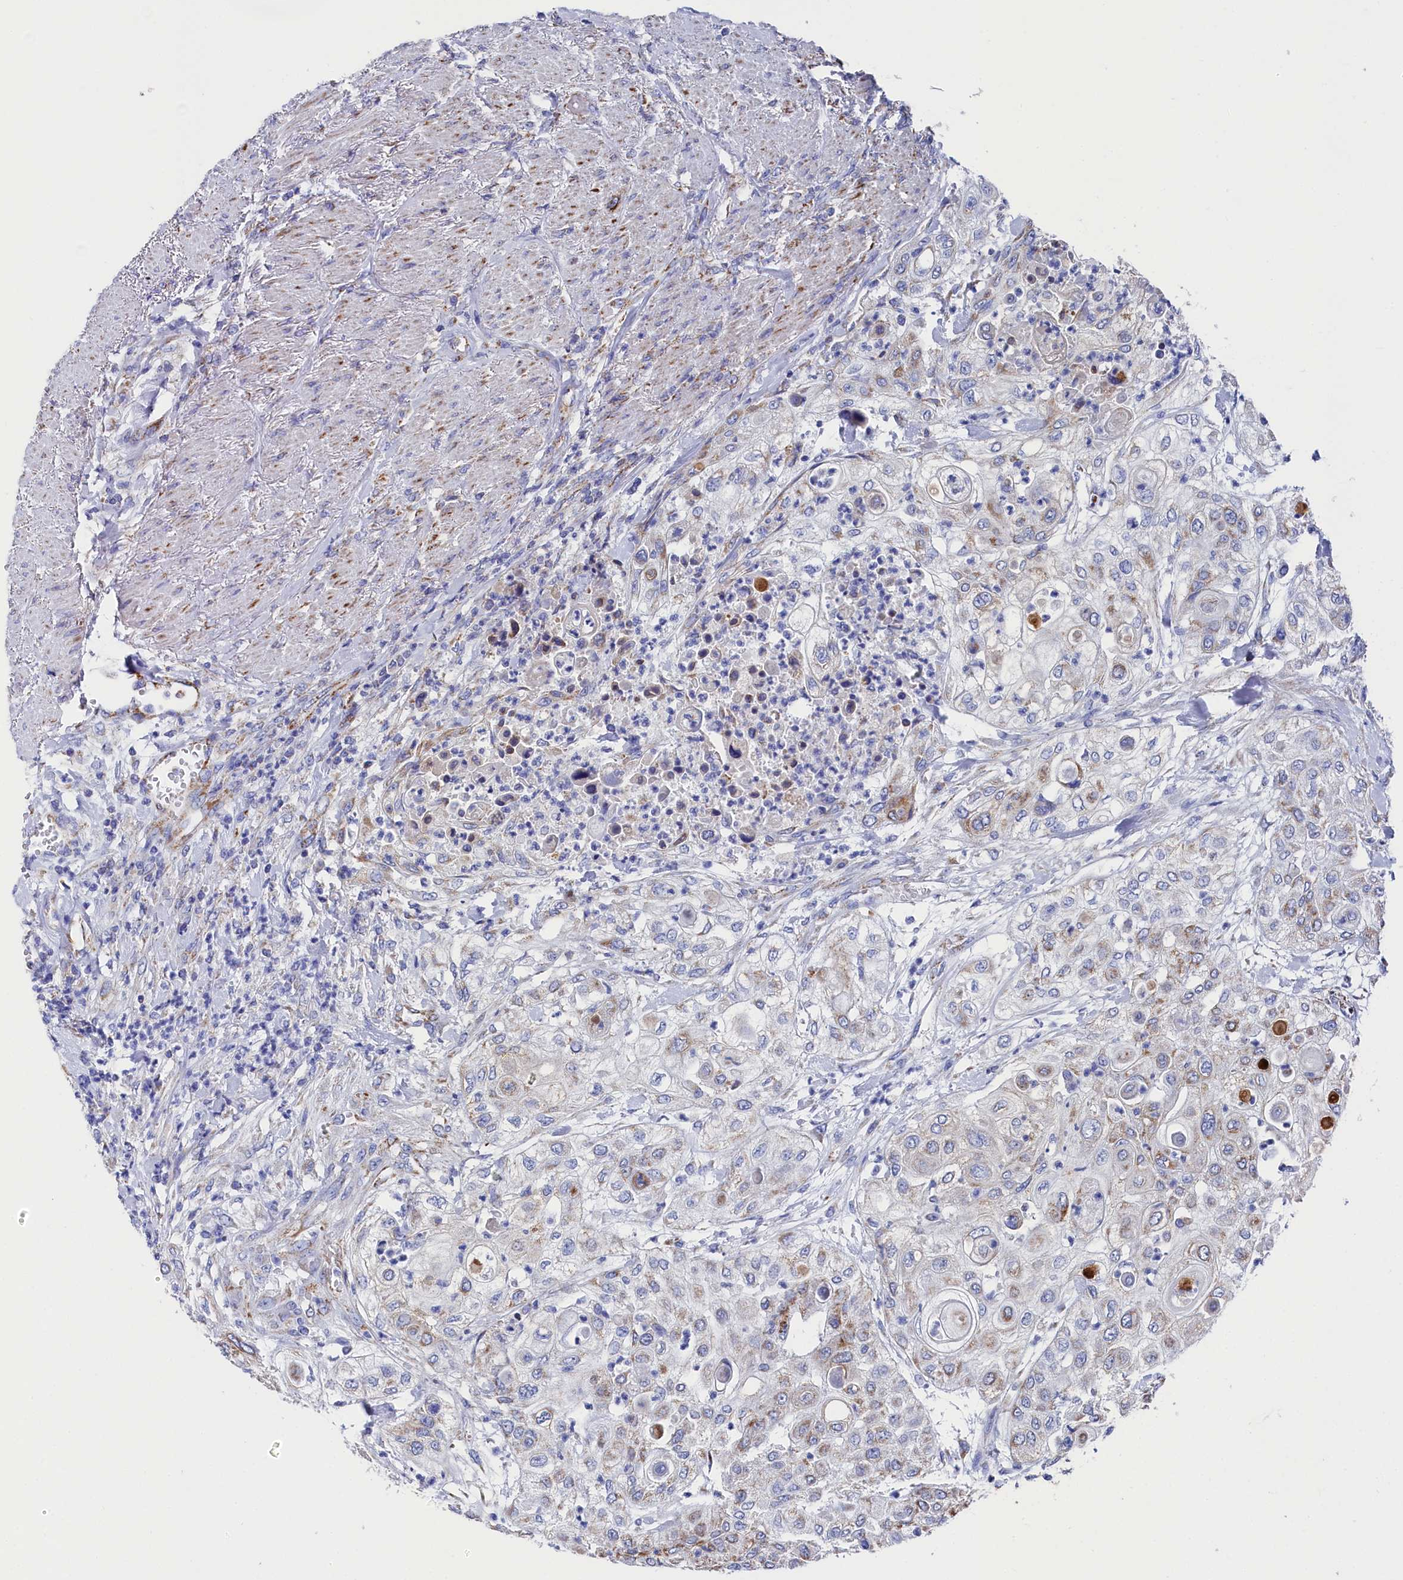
{"staining": {"intensity": "weak", "quantity": "<25%", "location": "cytoplasmic/membranous"}, "tissue": "urothelial cancer", "cell_type": "Tumor cells", "image_type": "cancer", "snomed": [{"axis": "morphology", "description": "Urothelial carcinoma, High grade"}, {"axis": "topography", "description": "Urinary bladder"}], "caption": "High magnification brightfield microscopy of urothelial cancer stained with DAB (3,3'-diaminobenzidine) (brown) and counterstained with hematoxylin (blue): tumor cells show no significant positivity.", "gene": "MMAB", "patient": {"sex": "female", "age": 79}}